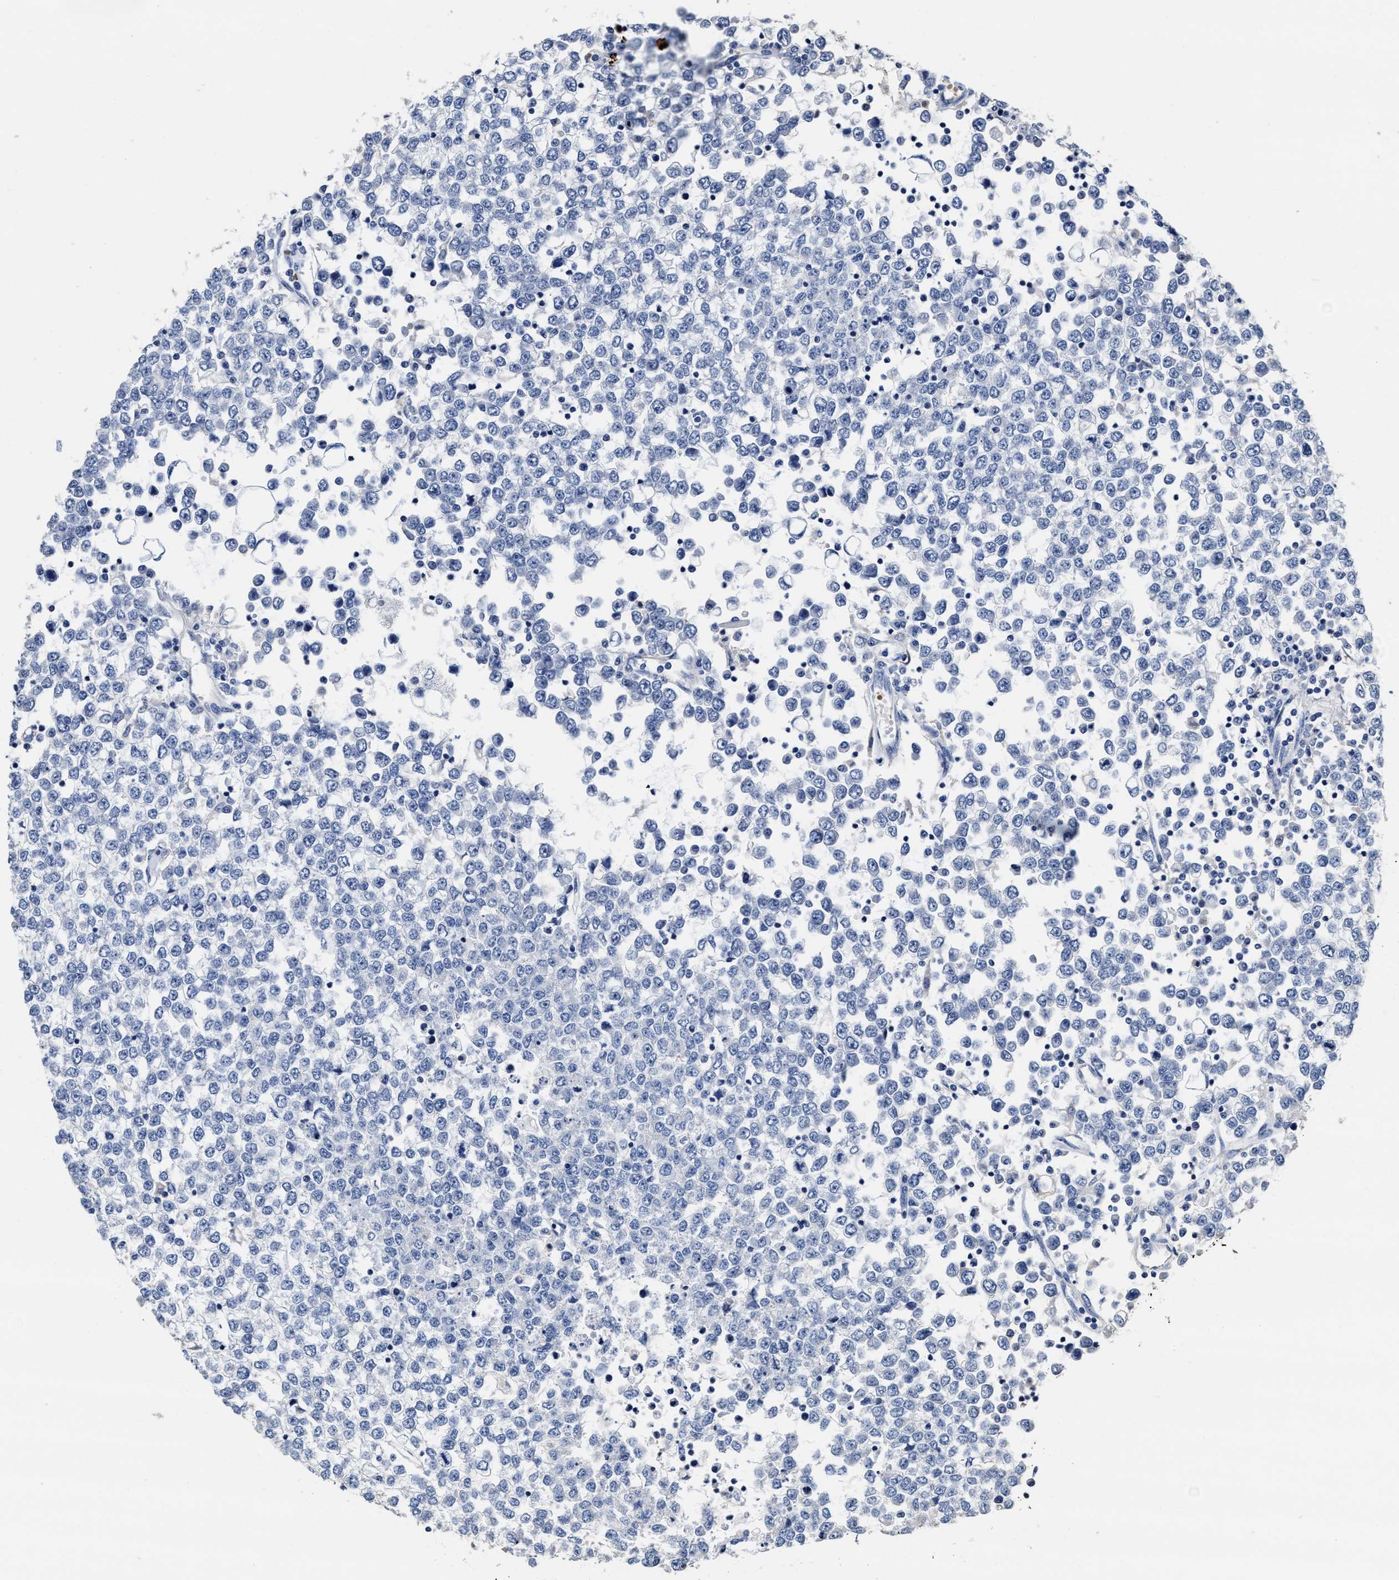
{"staining": {"intensity": "negative", "quantity": "none", "location": "none"}, "tissue": "testis cancer", "cell_type": "Tumor cells", "image_type": "cancer", "snomed": [{"axis": "morphology", "description": "Seminoma, NOS"}, {"axis": "topography", "description": "Testis"}], "caption": "An immunohistochemistry (IHC) micrograph of testis seminoma is shown. There is no staining in tumor cells of testis seminoma.", "gene": "ZFAT", "patient": {"sex": "male", "age": 65}}